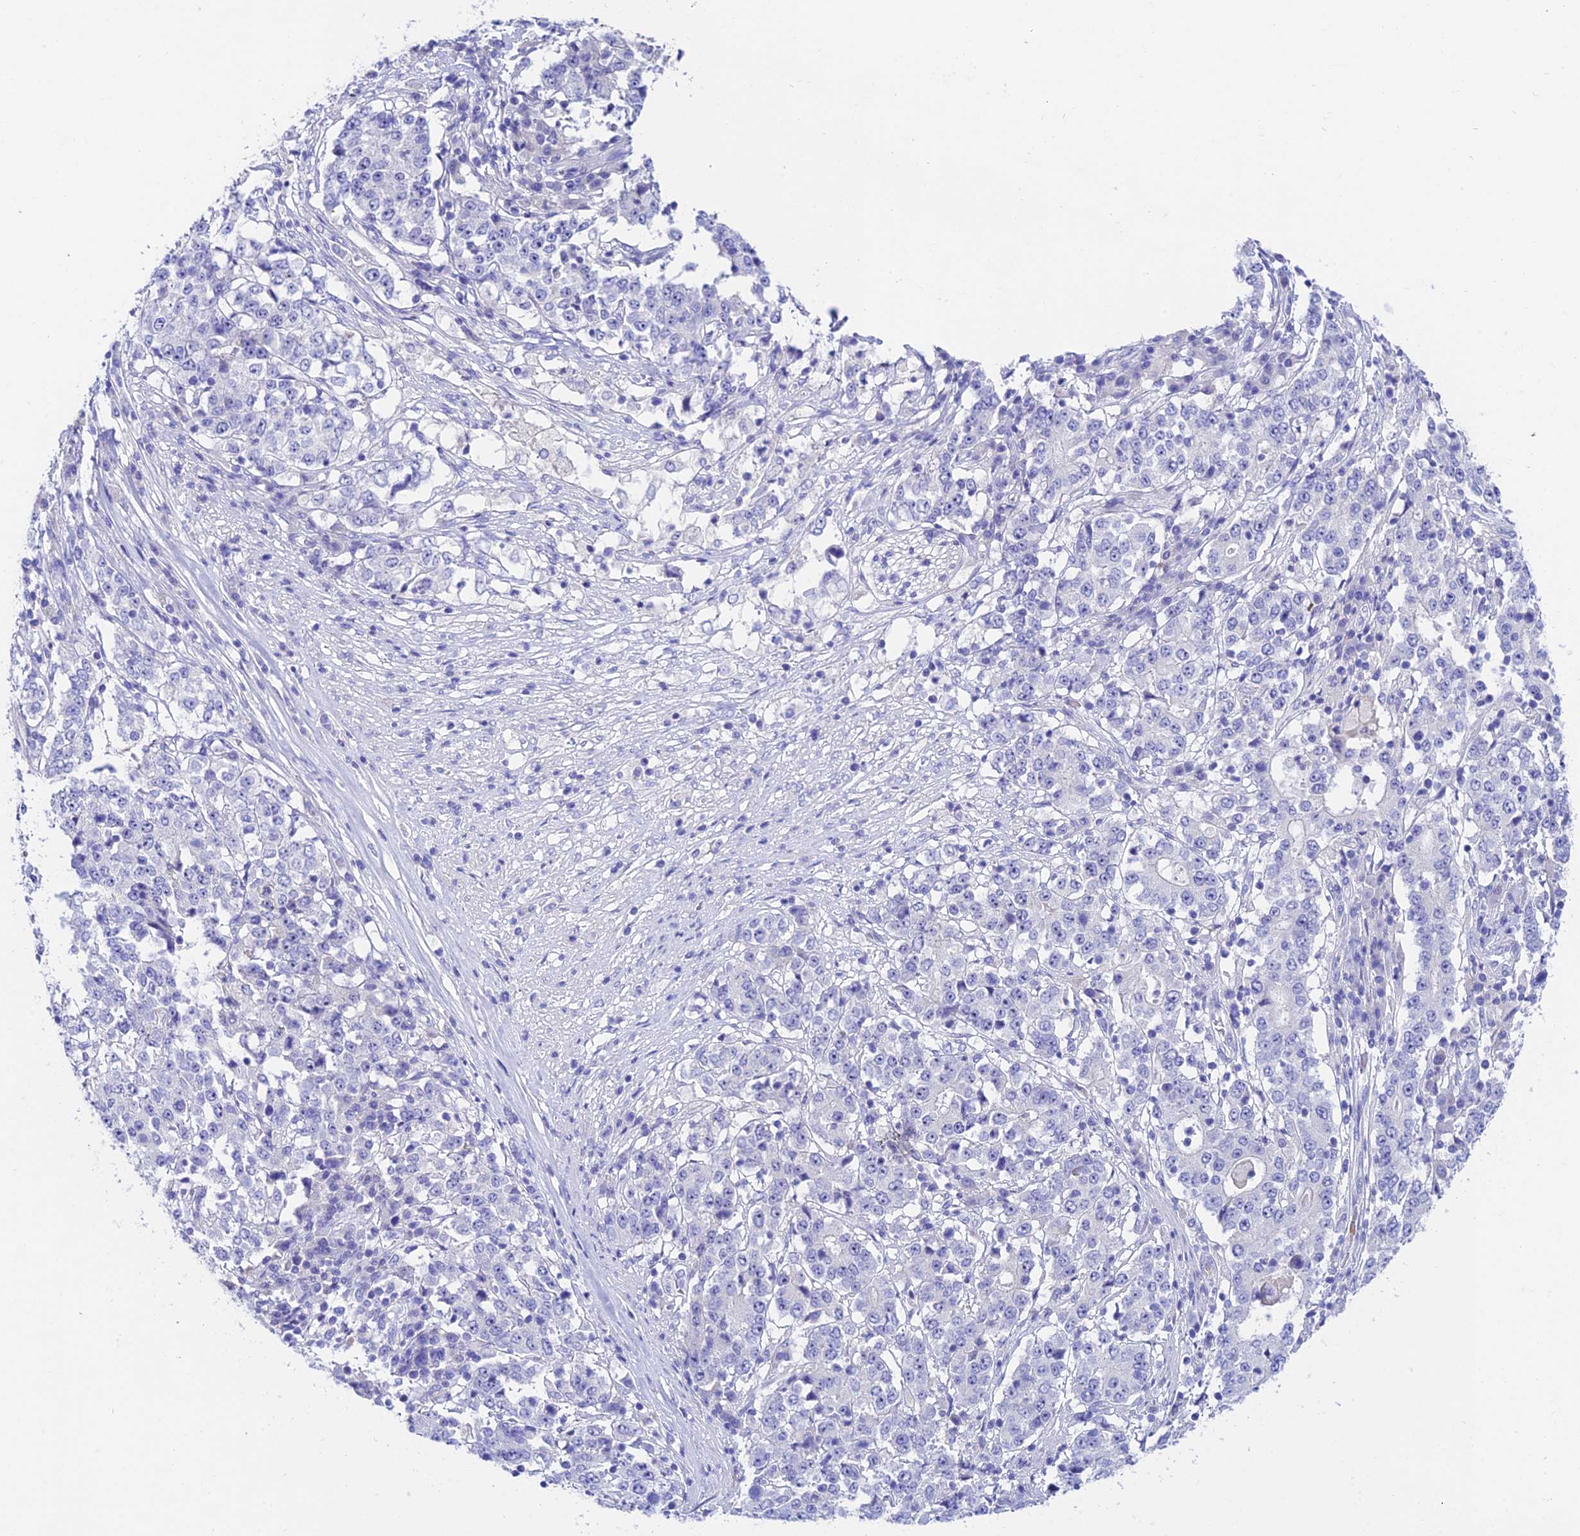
{"staining": {"intensity": "negative", "quantity": "none", "location": "none"}, "tissue": "stomach cancer", "cell_type": "Tumor cells", "image_type": "cancer", "snomed": [{"axis": "morphology", "description": "Adenocarcinoma, NOS"}, {"axis": "topography", "description": "Stomach"}], "caption": "Immunohistochemistry of human stomach cancer exhibits no positivity in tumor cells.", "gene": "DUSP29", "patient": {"sex": "male", "age": 59}}